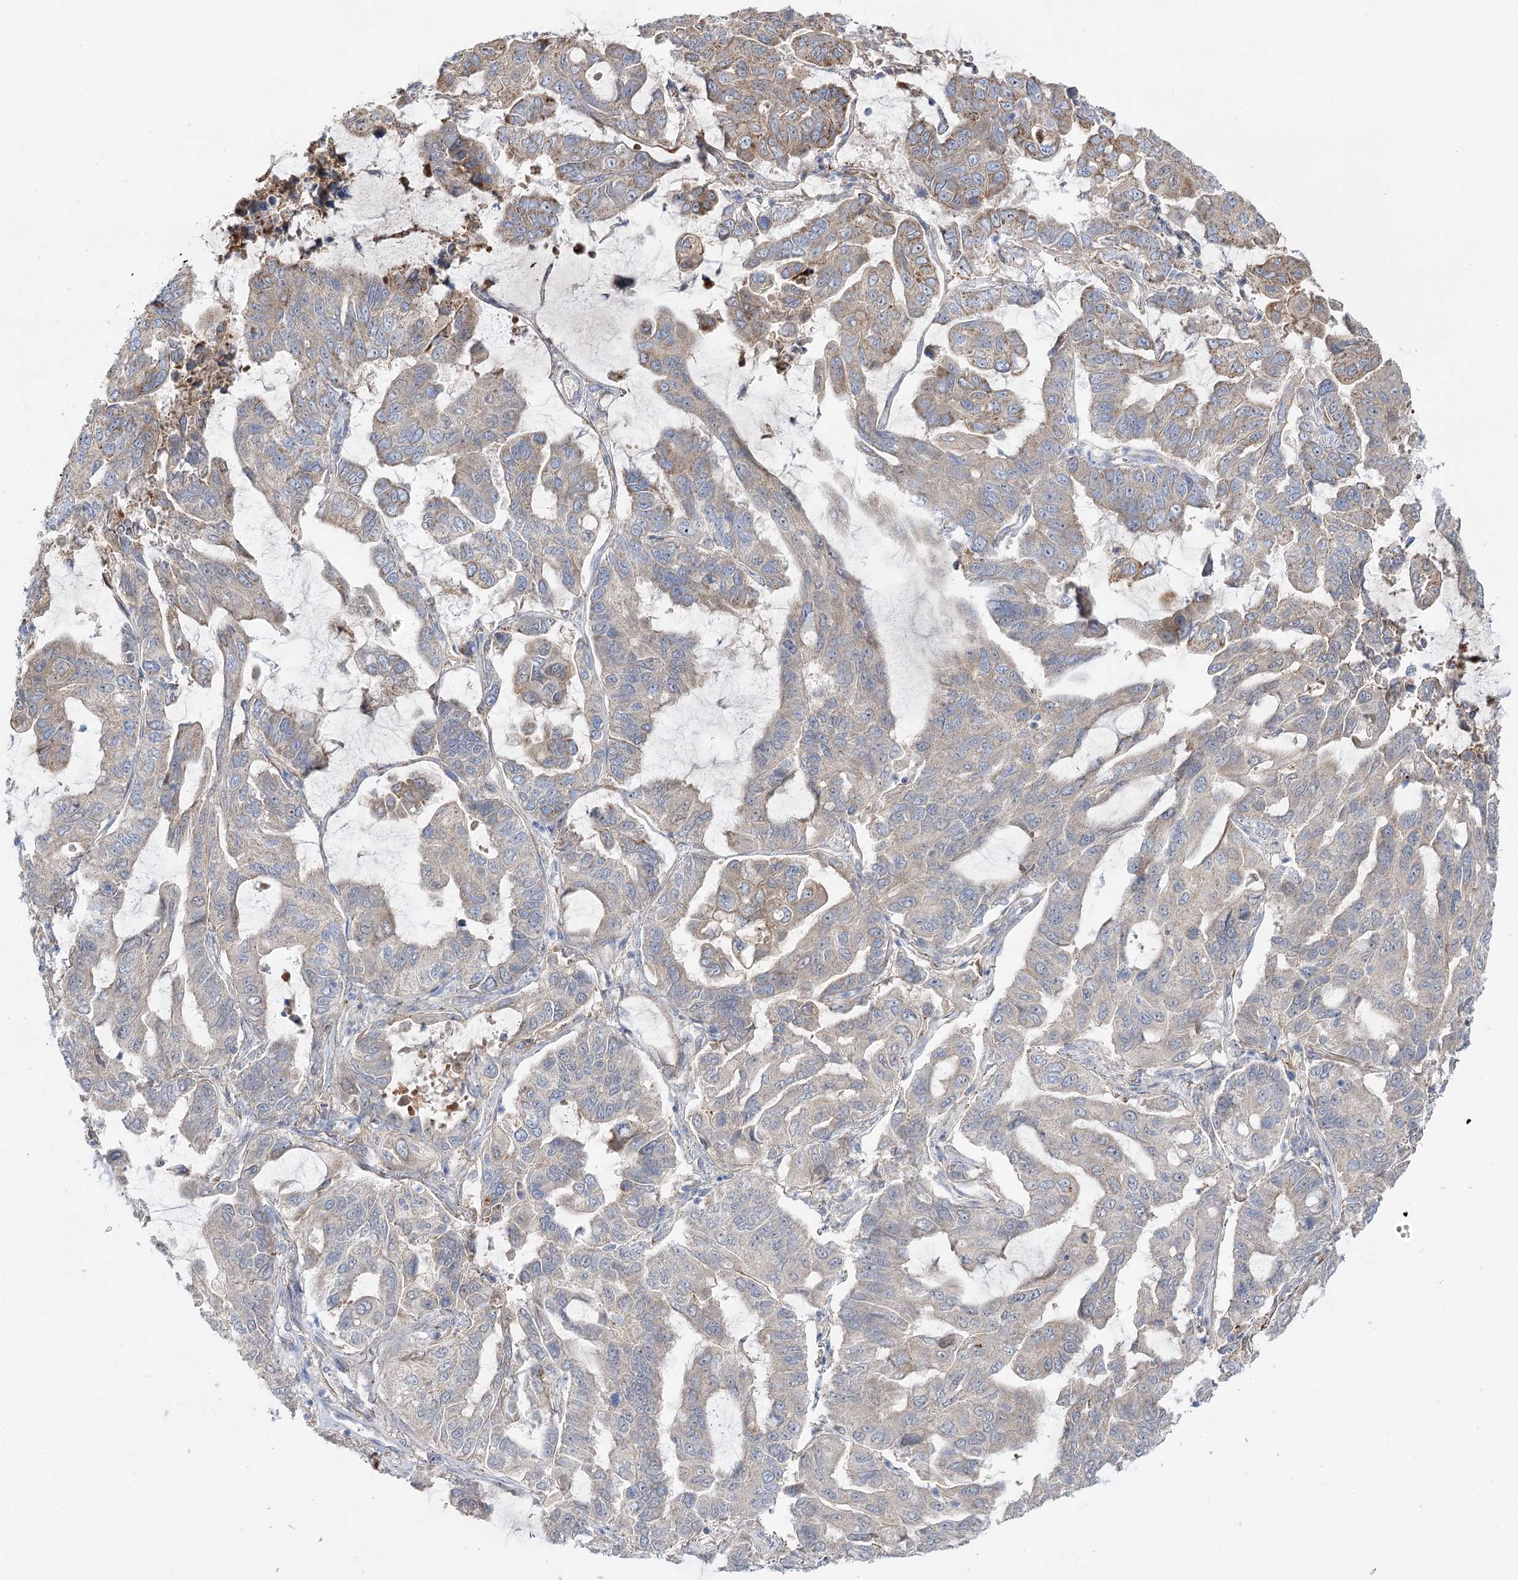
{"staining": {"intensity": "moderate", "quantity": "<25%", "location": "cytoplasmic/membranous"}, "tissue": "lung cancer", "cell_type": "Tumor cells", "image_type": "cancer", "snomed": [{"axis": "morphology", "description": "Adenocarcinoma, NOS"}, {"axis": "topography", "description": "Lung"}], "caption": "Protein staining of lung adenocarcinoma tissue displays moderate cytoplasmic/membranous positivity in approximately <25% of tumor cells.", "gene": "SUOX", "patient": {"sex": "male", "age": 64}}